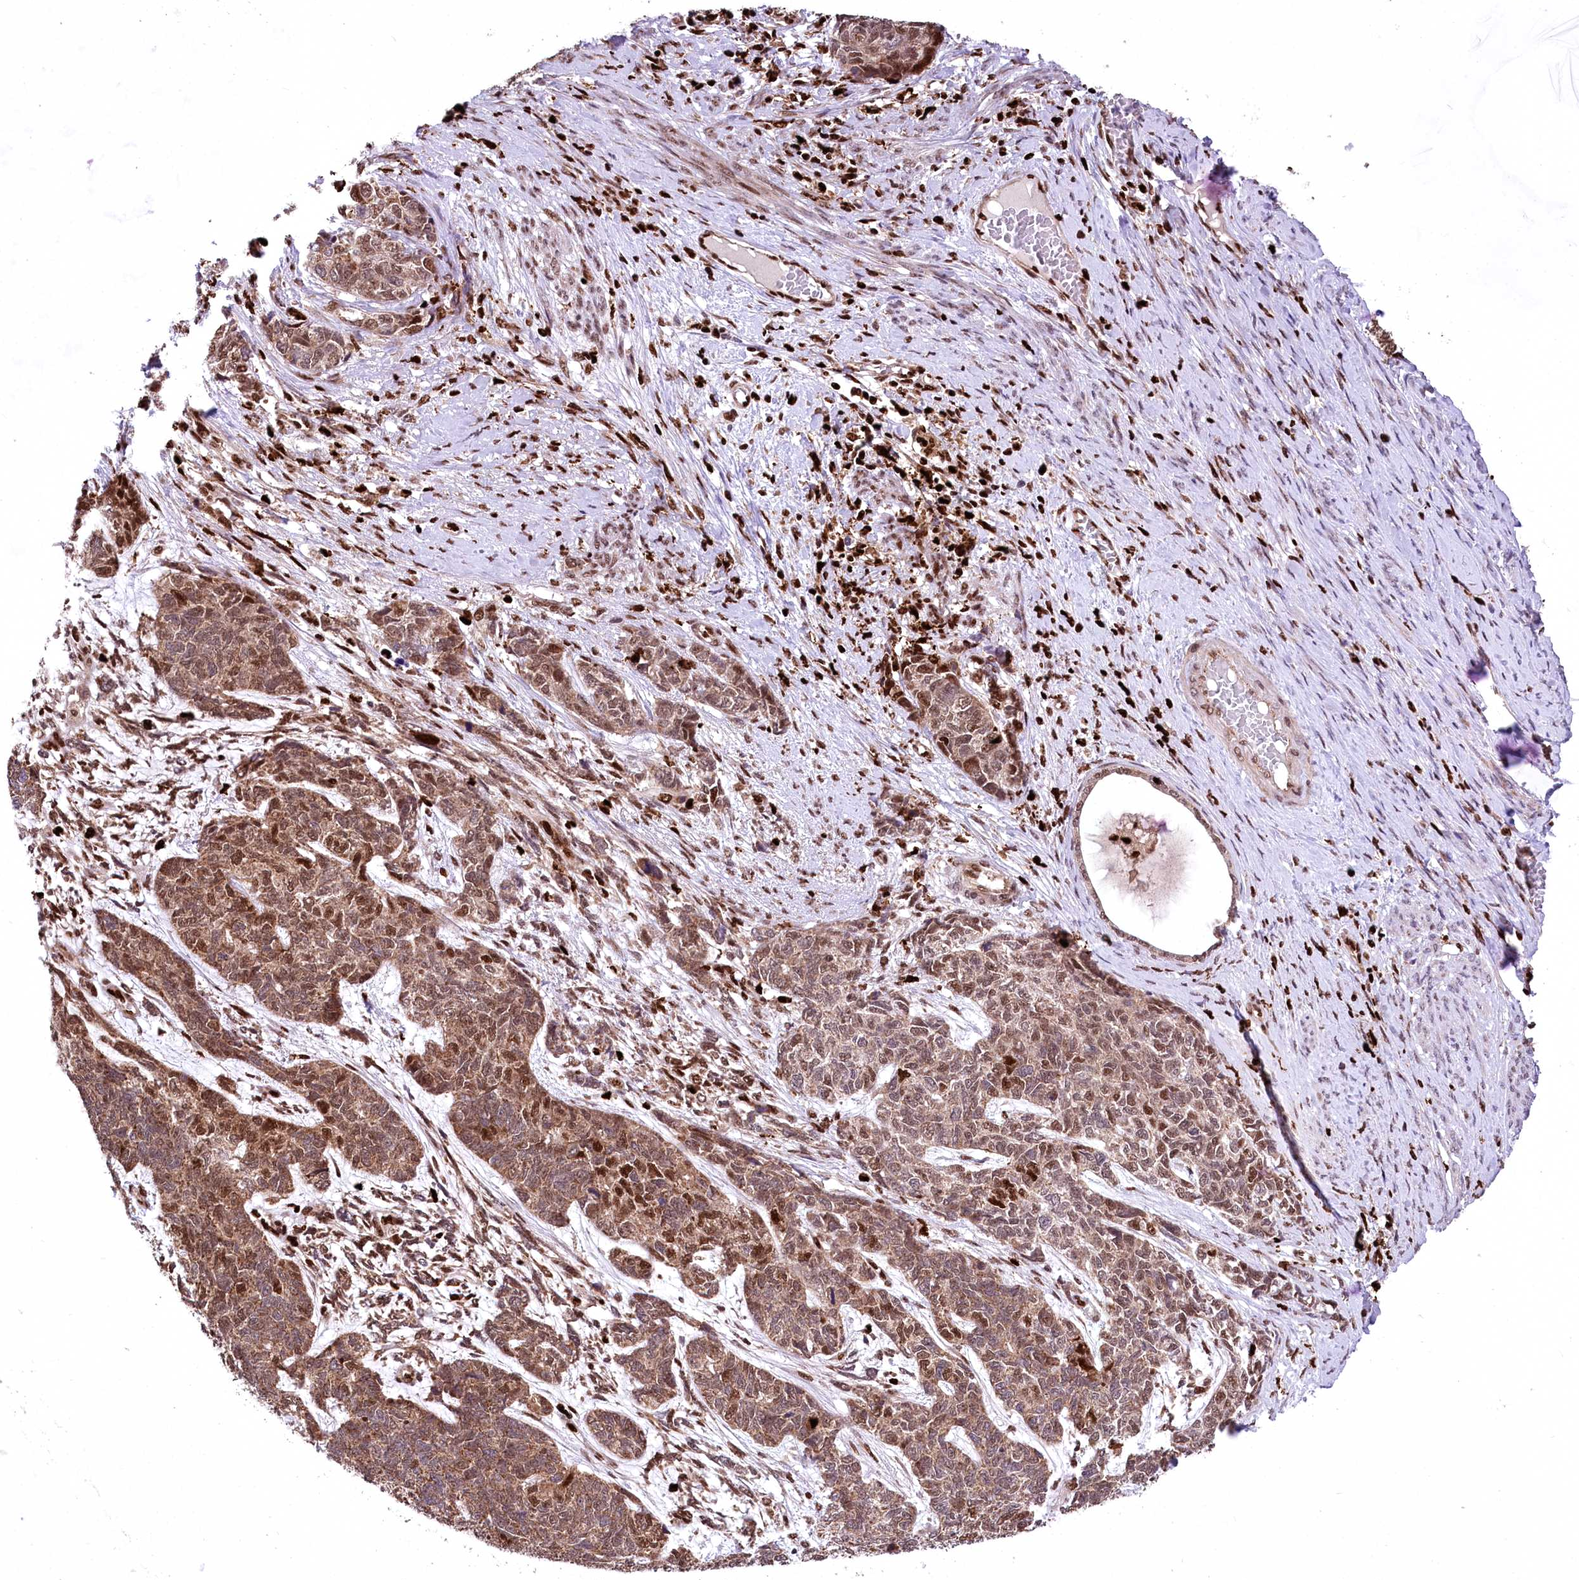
{"staining": {"intensity": "moderate", "quantity": ">75%", "location": "cytoplasmic/membranous,nuclear"}, "tissue": "cervical cancer", "cell_type": "Tumor cells", "image_type": "cancer", "snomed": [{"axis": "morphology", "description": "Squamous cell carcinoma, NOS"}, {"axis": "topography", "description": "Cervix"}], "caption": "Protein staining exhibits moderate cytoplasmic/membranous and nuclear staining in about >75% of tumor cells in cervical squamous cell carcinoma. The staining was performed using DAB (3,3'-diaminobenzidine), with brown indicating positive protein expression. Nuclei are stained blue with hematoxylin.", "gene": "FIGN", "patient": {"sex": "female", "age": 63}}